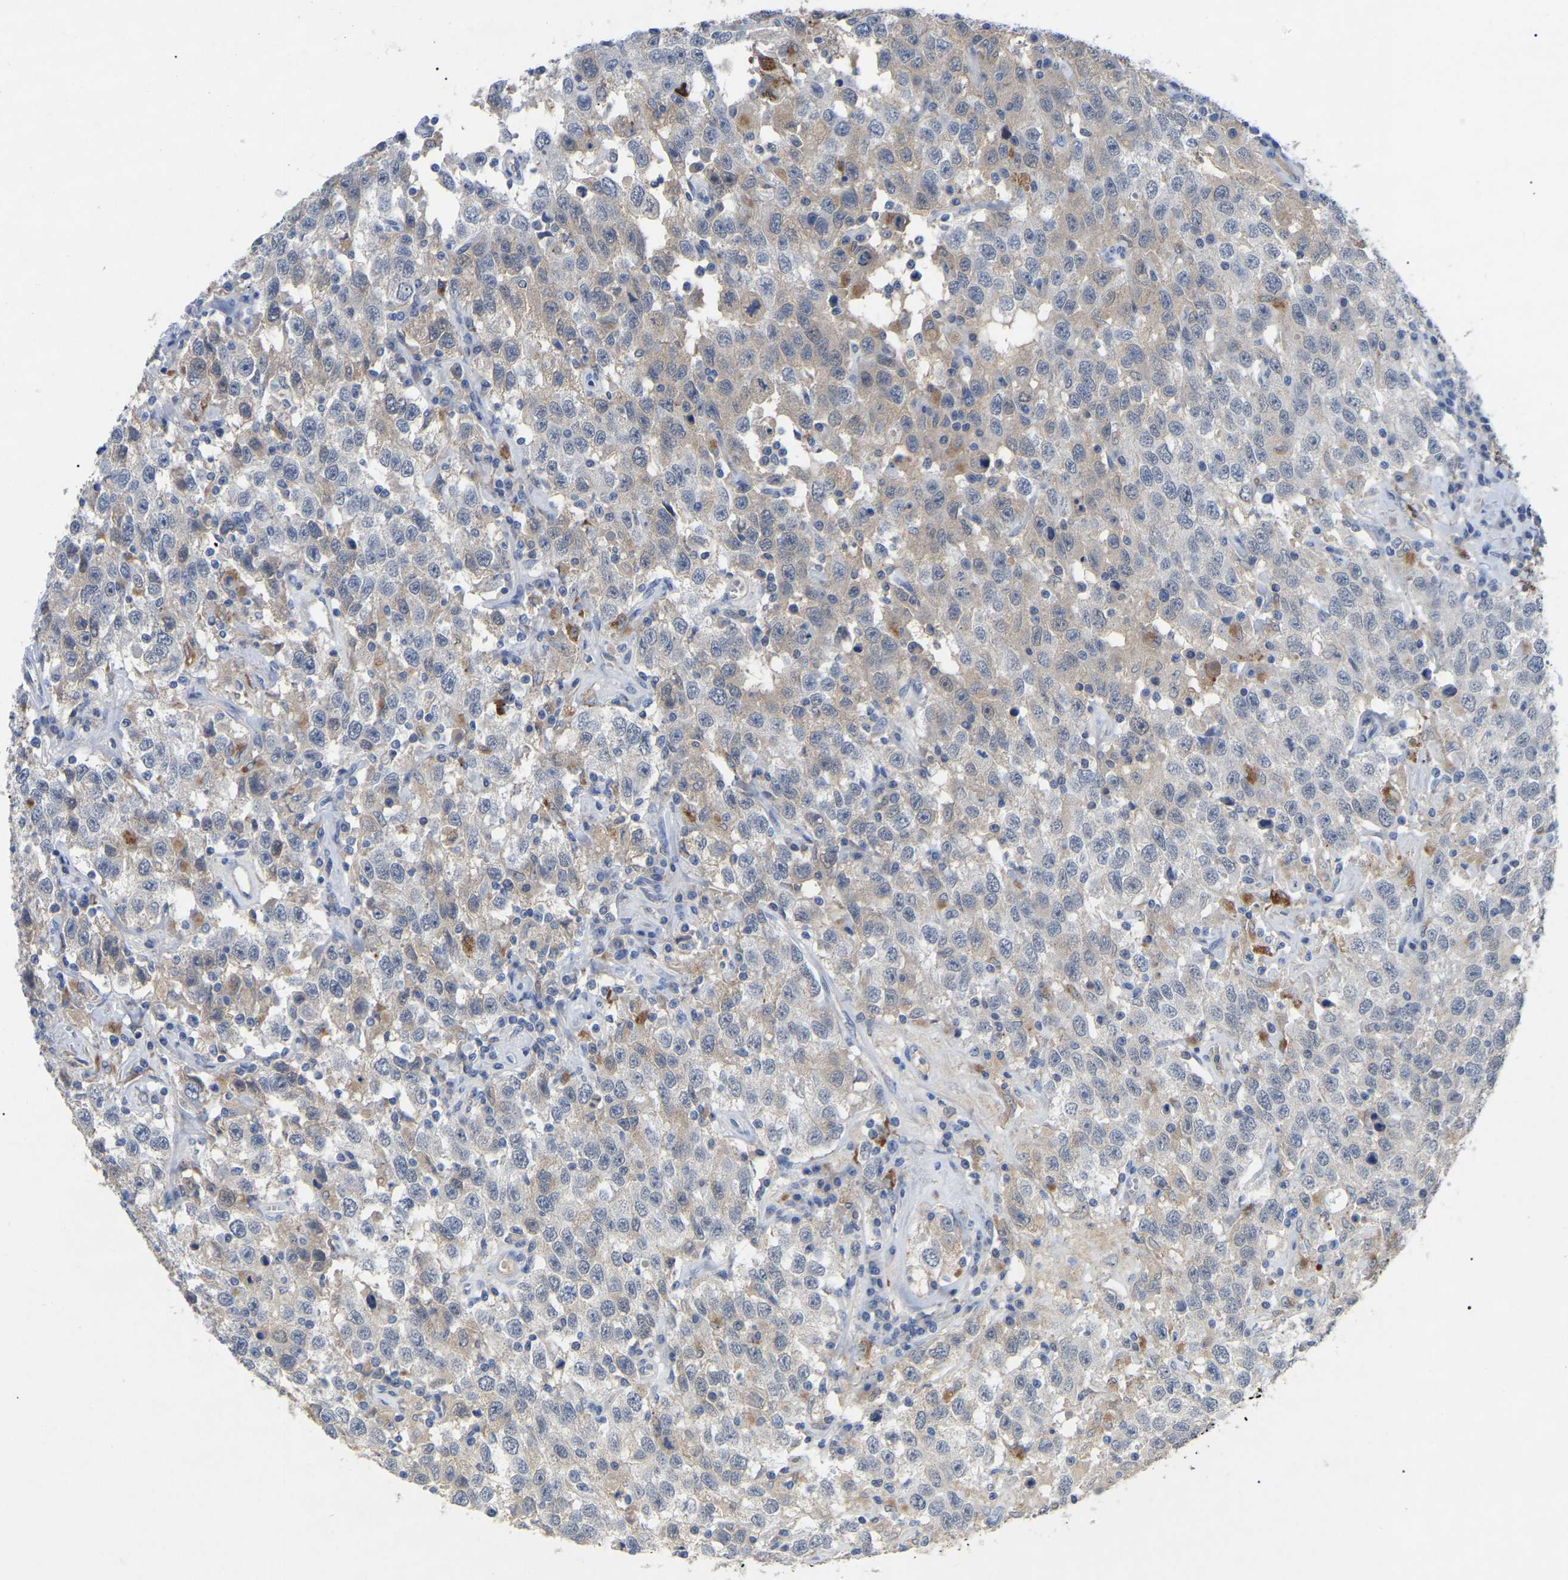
{"staining": {"intensity": "weak", "quantity": "<25%", "location": "cytoplasmic/membranous"}, "tissue": "testis cancer", "cell_type": "Tumor cells", "image_type": "cancer", "snomed": [{"axis": "morphology", "description": "Seminoma, NOS"}, {"axis": "topography", "description": "Testis"}], "caption": "Immunohistochemistry (IHC) image of neoplastic tissue: testis seminoma stained with DAB reveals no significant protein expression in tumor cells.", "gene": "SMPD2", "patient": {"sex": "male", "age": 41}}